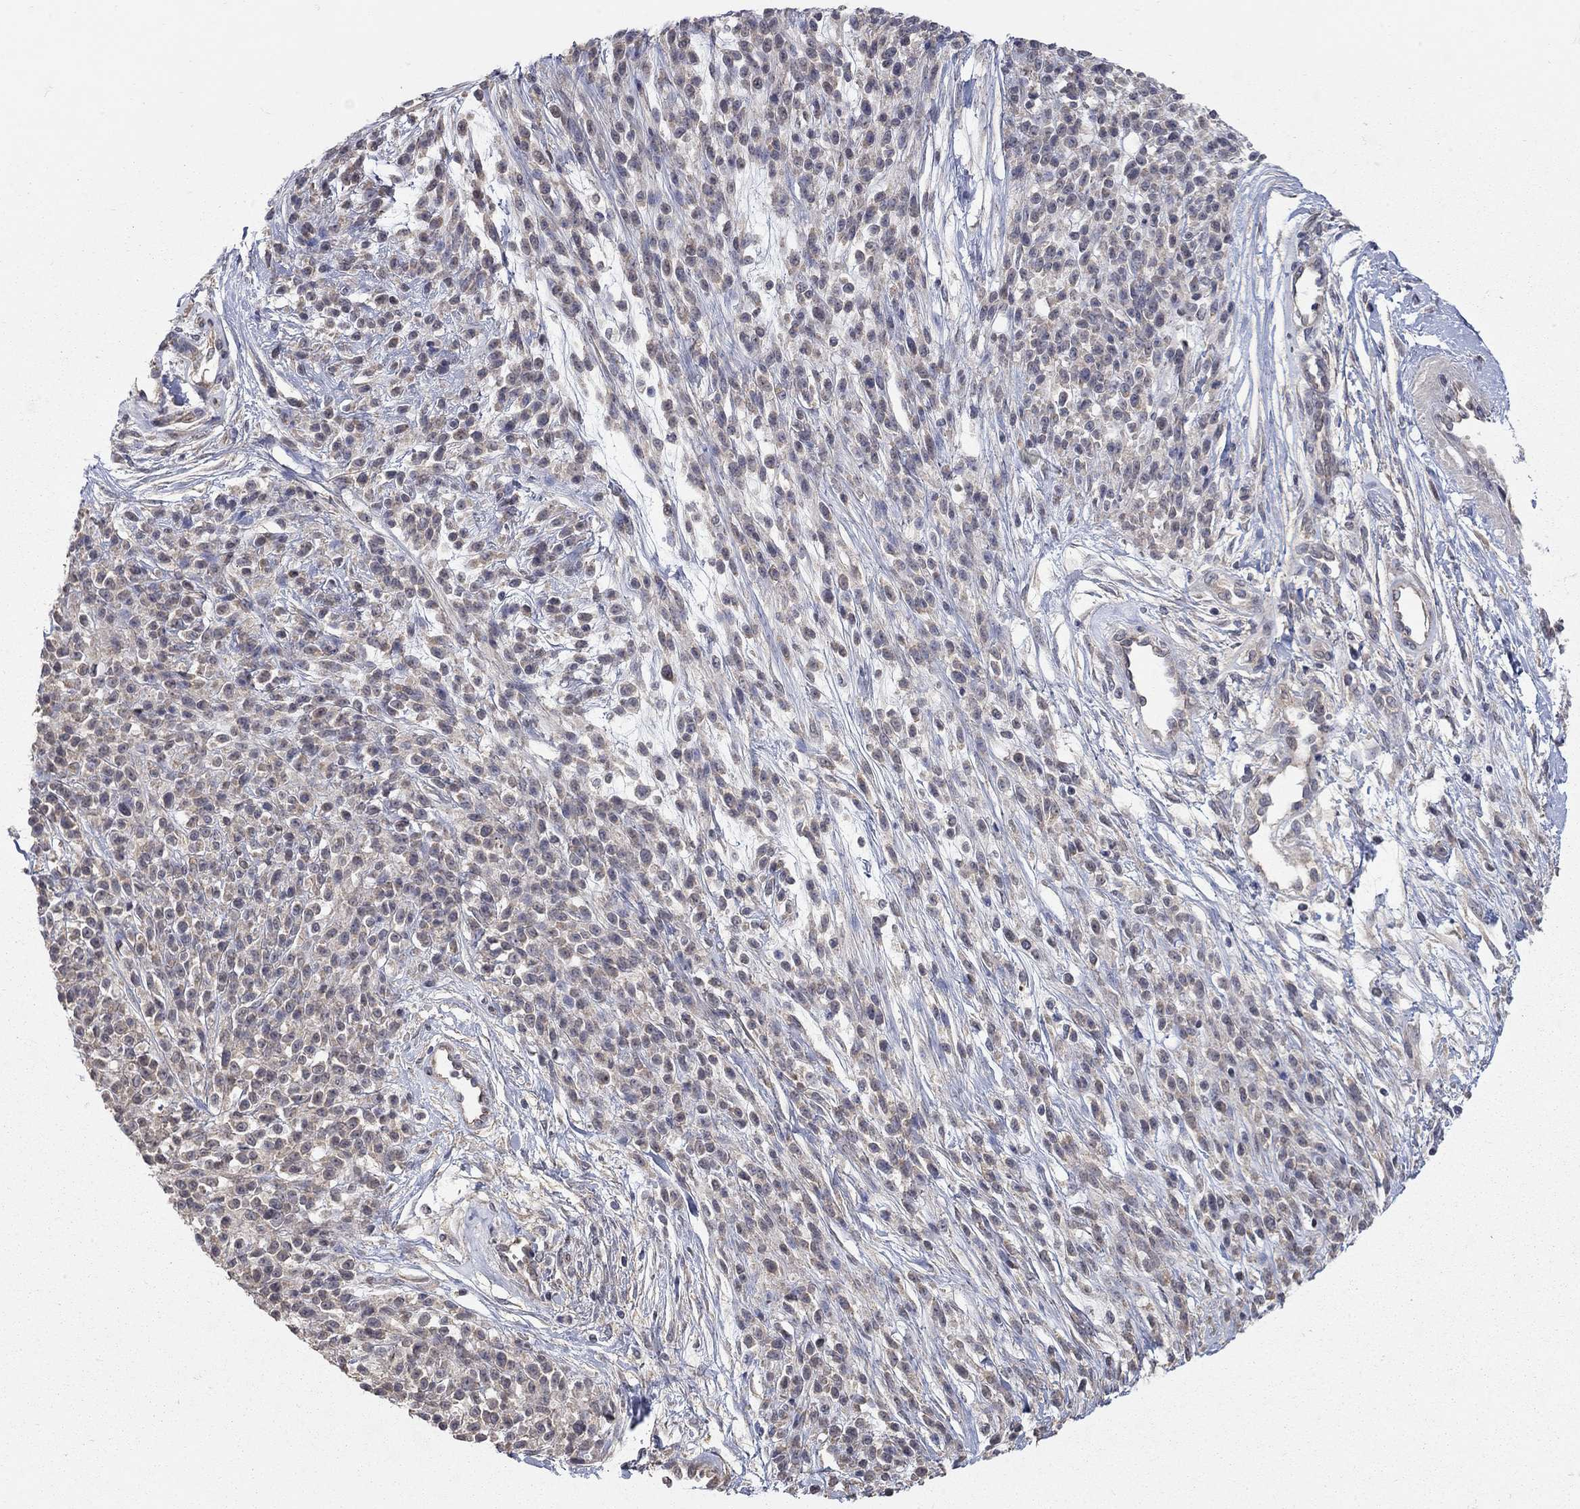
{"staining": {"intensity": "negative", "quantity": "none", "location": "none"}, "tissue": "melanoma", "cell_type": "Tumor cells", "image_type": "cancer", "snomed": [{"axis": "morphology", "description": "Malignant melanoma, NOS"}, {"axis": "topography", "description": "Skin"}, {"axis": "topography", "description": "Skin of trunk"}], "caption": "There is no significant expression in tumor cells of melanoma. (Stains: DAB immunohistochemistry with hematoxylin counter stain, Microscopy: brightfield microscopy at high magnification).", "gene": "WASF3", "patient": {"sex": "male", "age": 74}}